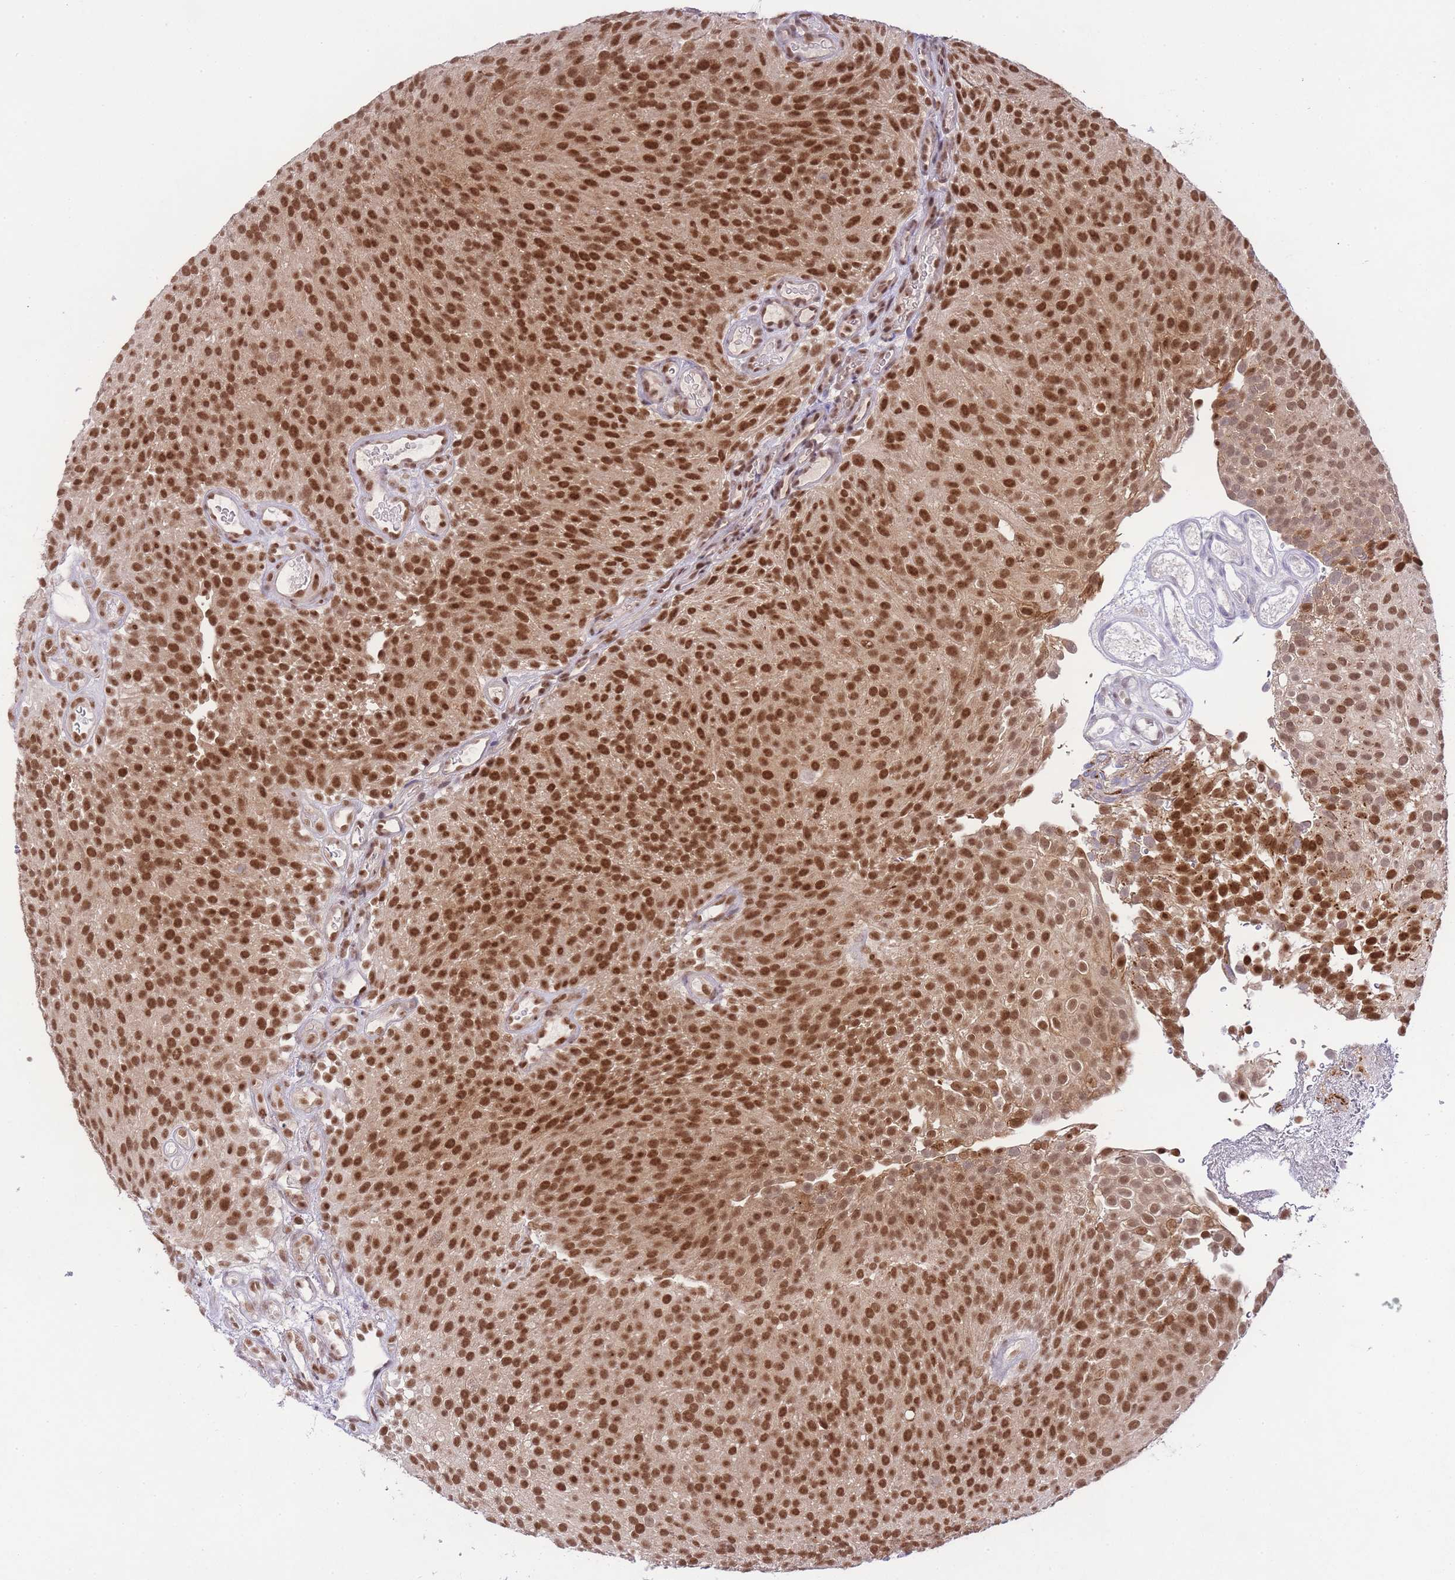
{"staining": {"intensity": "strong", "quantity": ">75%", "location": "nuclear"}, "tissue": "urothelial cancer", "cell_type": "Tumor cells", "image_type": "cancer", "snomed": [{"axis": "morphology", "description": "Urothelial carcinoma, Low grade"}, {"axis": "topography", "description": "Urinary bladder"}], "caption": "A brown stain highlights strong nuclear positivity of a protein in urothelial carcinoma (low-grade) tumor cells. (brown staining indicates protein expression, while blue staining denotes nuclei).", "gene": "TMED3", "patient": {"sex": "male", "age": 78}}